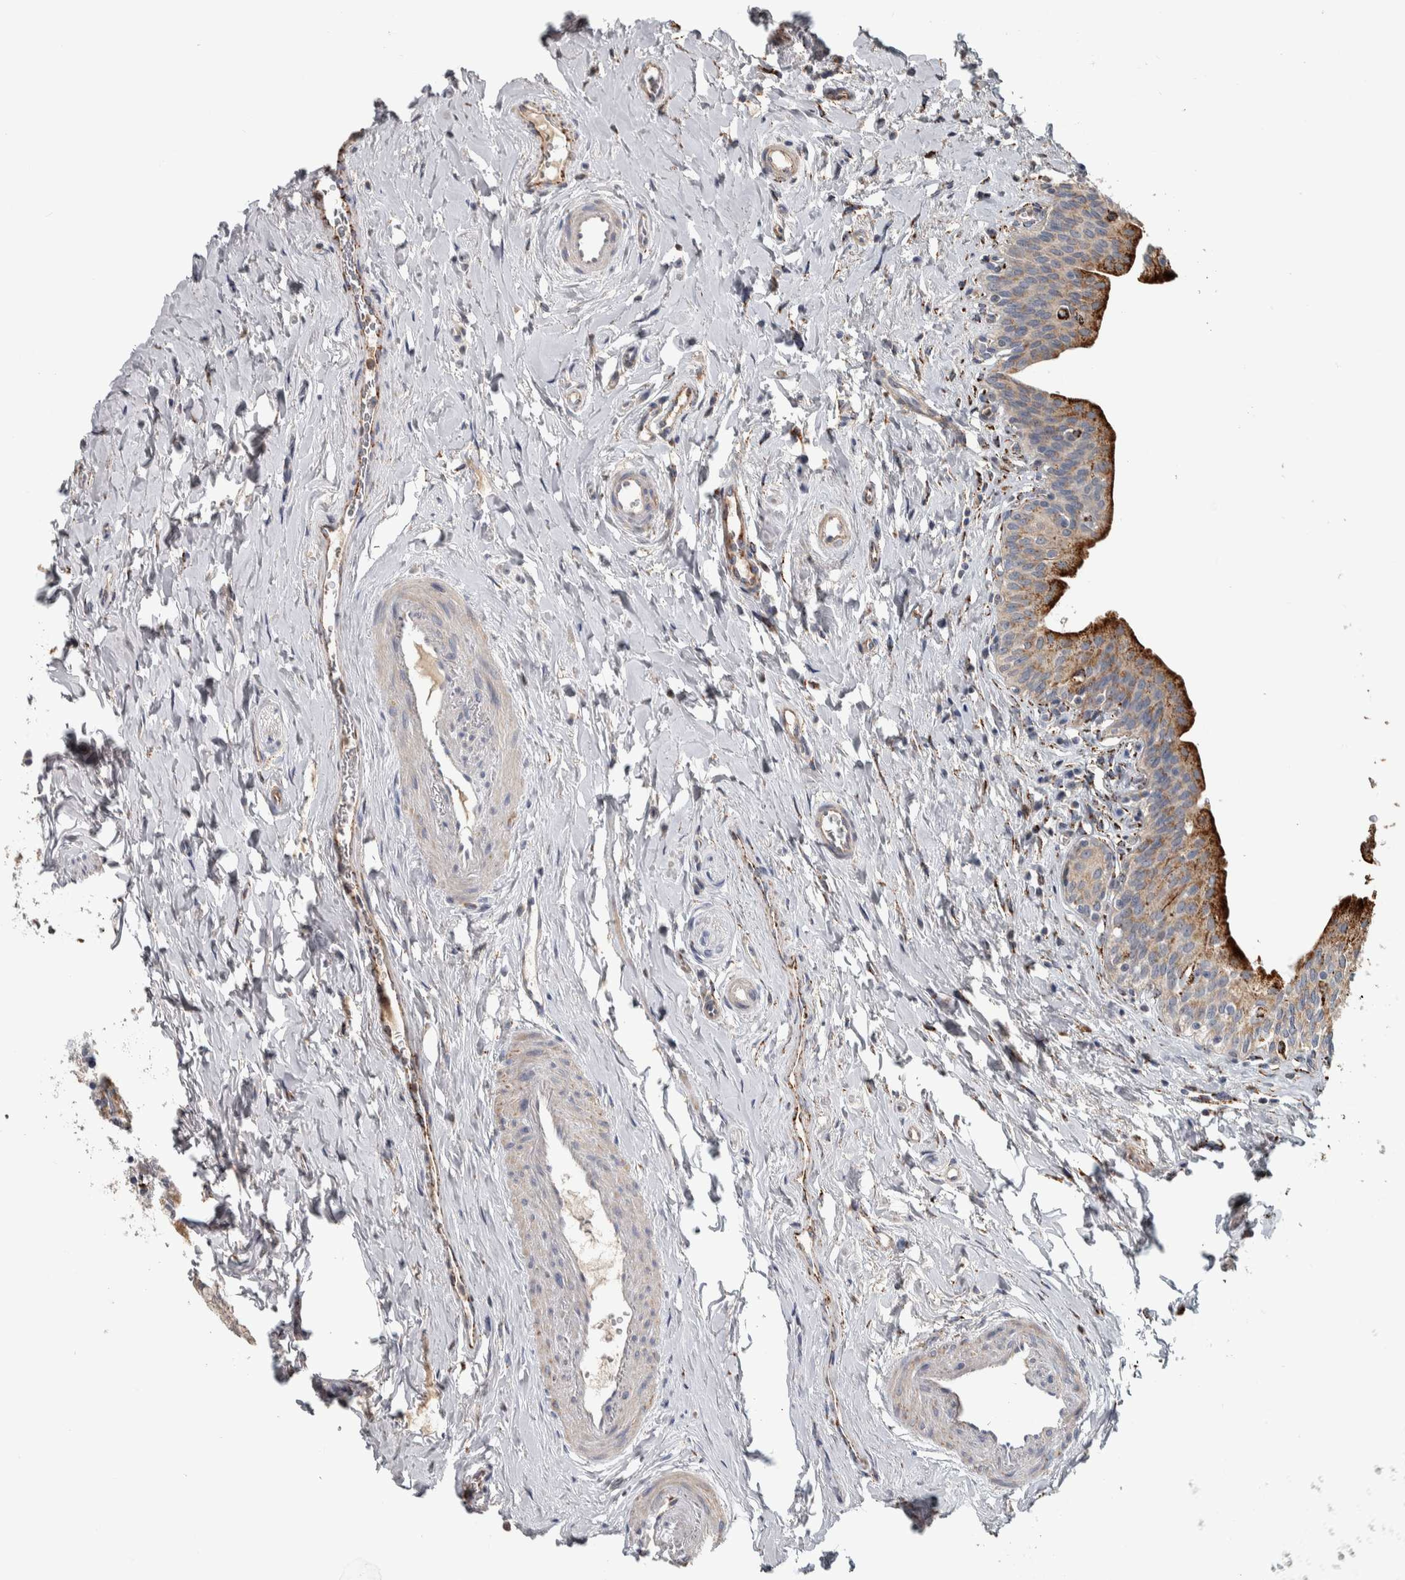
{"staining": {"intensity": "strong", "quantity": "<25%", "location": "cytoplasmic/membranous"}, "tissue": "urinary bladder", "cell_type": "Urothelial cells", "image_type": "normal", "snomed": [{"axis": "morphology", "description": "Normal tissue, NOS"}, {"axis": "topography", "description": "Urinary bladder"}], "caption": "High-magnification brightfield microscopy of unremarkable urinary bladder stained with DAB (brown) and counterstained with hematoxylin (blue). urothelial cells exhibit strong cytoplasmic/membranous positivity is present in approximately<25% of cells.", "gene": "FAM78A", "patient": {"sex": "male", "age": 83}}